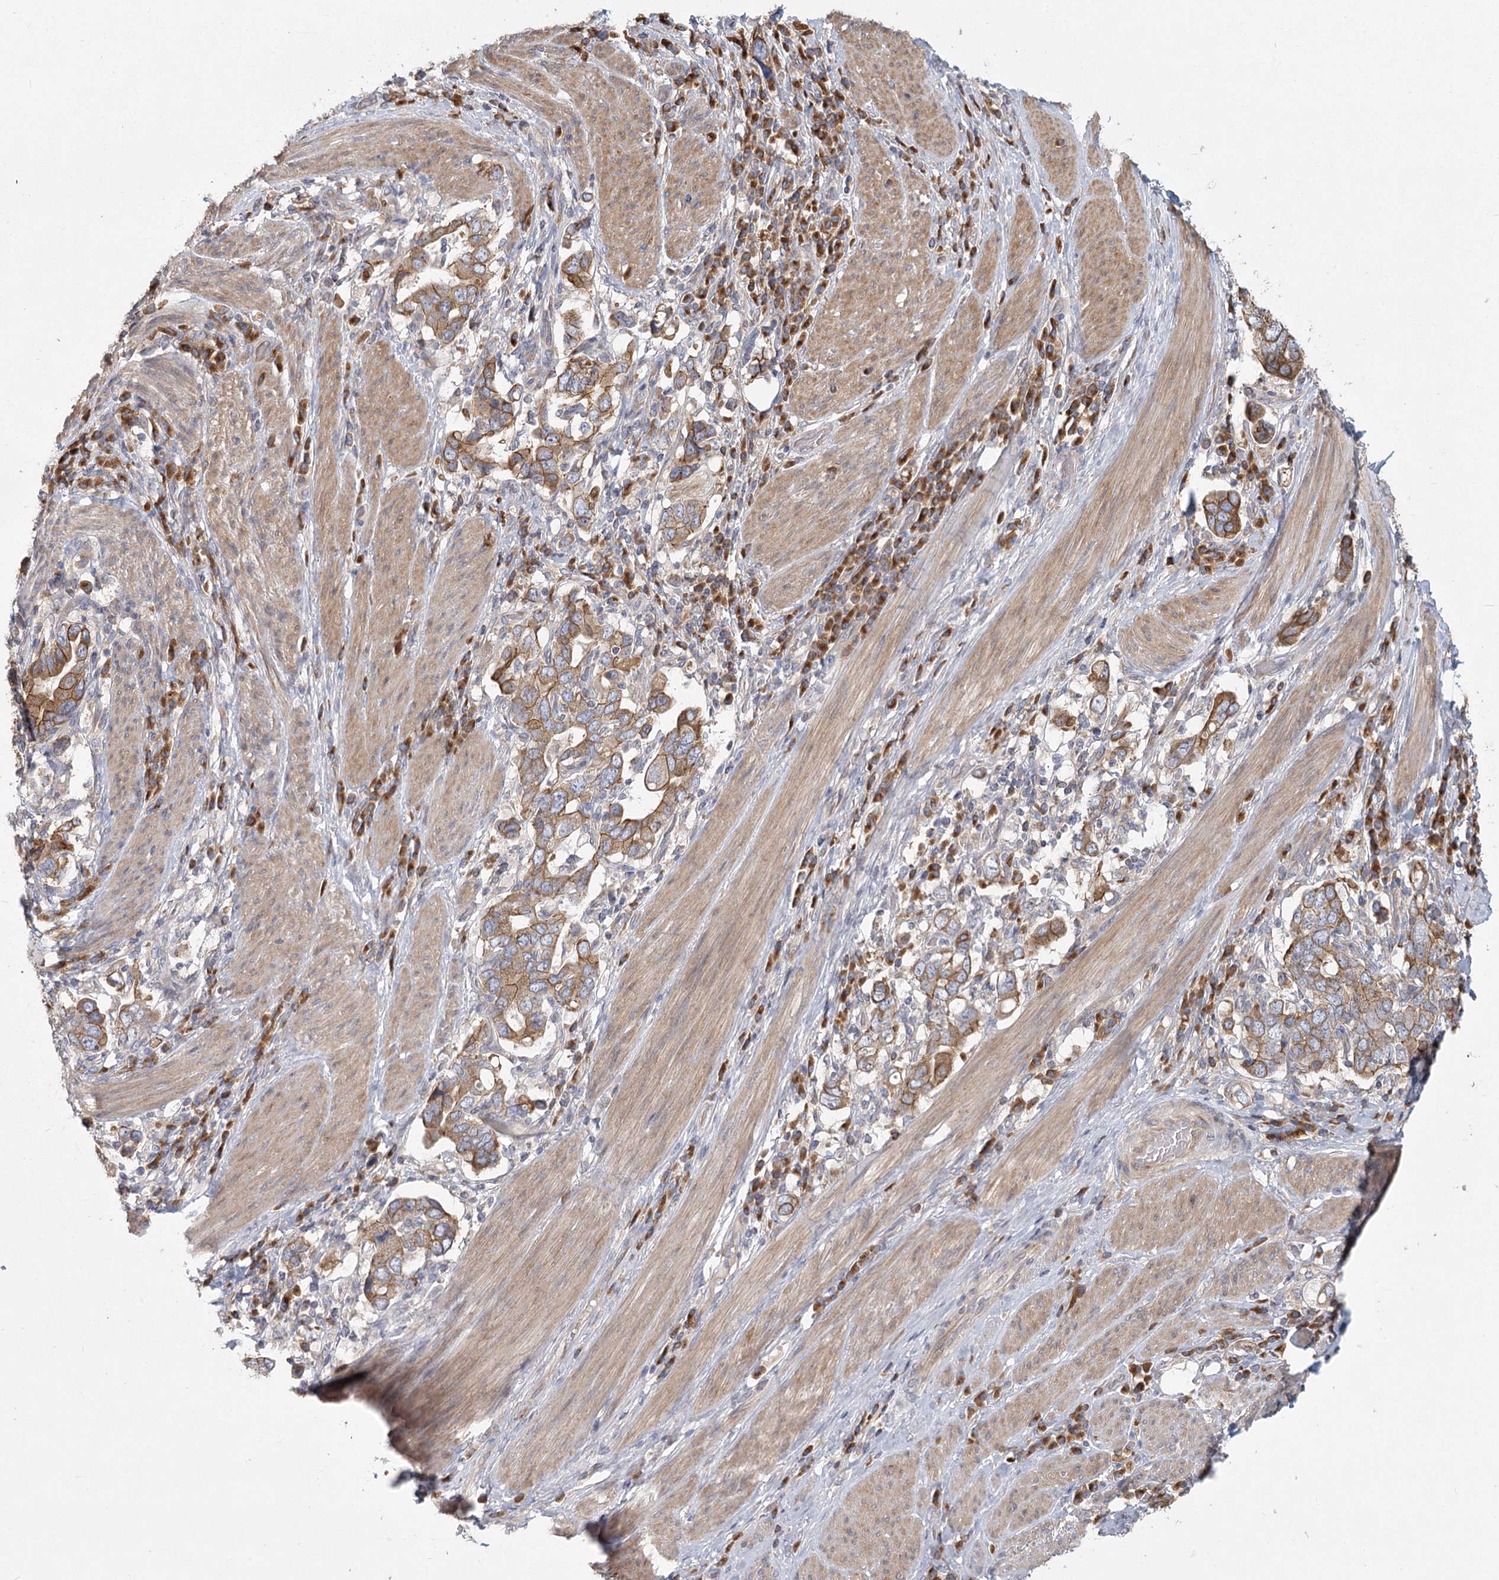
{"staining": {"intensity": "moderate", "quantity": ">75%", "location": "cytoplasmic/membranous"}, "tissue": "stomach cancer", "cell_type": "Tumor cells", "image_type": "cancer", "snomed": [{"axis": "morphology", "description": "Adenocarcinoma, NOS"}, {"axis": "topography", "description": "Stomach, upper"}], "caption": "An image of human adenocarcinoma (stomach) stained for a protein shows moderate cytoplasmic/membranous brown staining in tumor cells.", "gene": "CNTLN", "patient": {"sex": "male", "age": 62}}